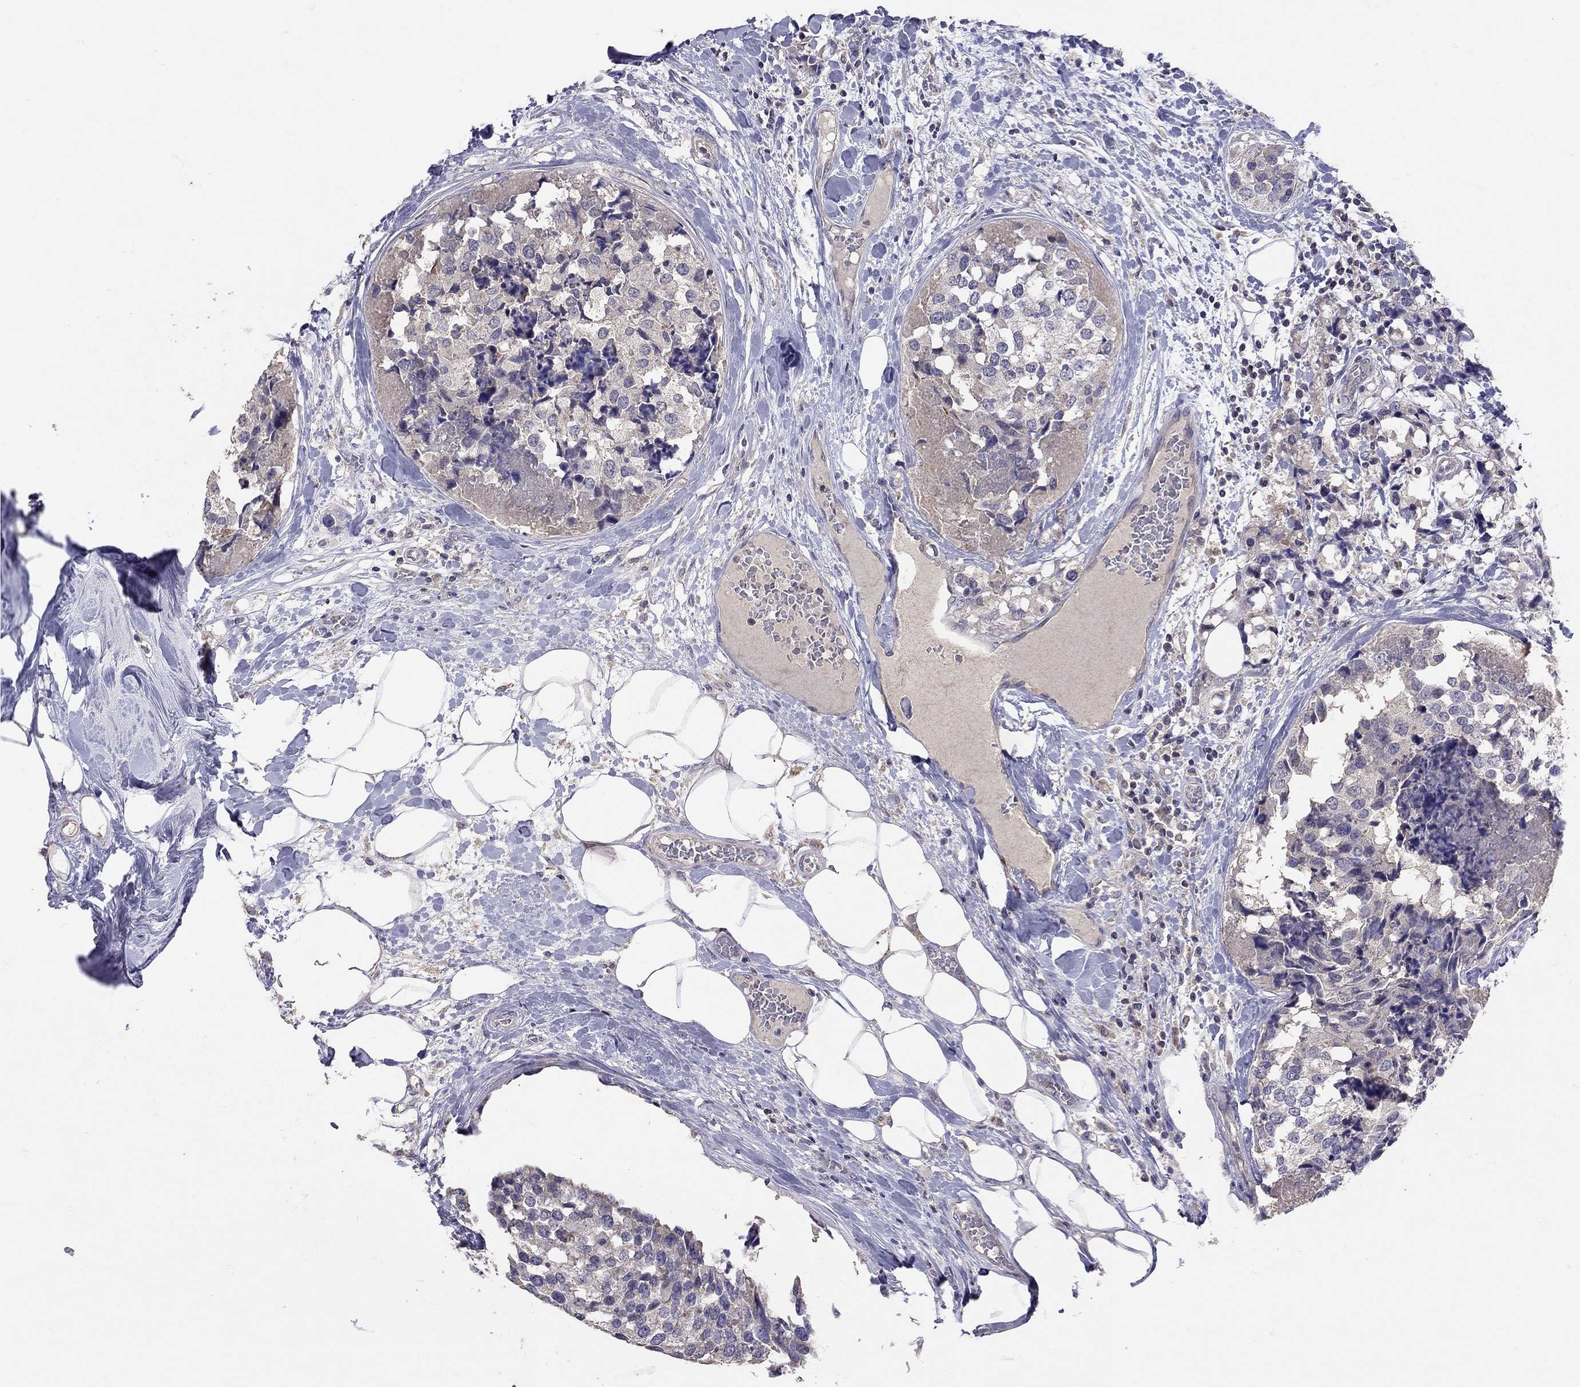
{"staining": {"intensity": "negative", "quantity": "none", "location": "none"}, "tissue": "breast cancer", "cell_type": "Tumor cells", "image_type": "cancer", "snomed": [{"axis": "morphology", "description": "Lobular carcinoma"}, {"axis": "topography", "description": "Breast"}], "caption": "This histopathology image is of breast cancer stained with immunohistochemistry (IHC) to label a protein in brown with the nuclei are counter-stained blue. There is no expression in tumor cells.", "gene": "RTP5", "patient": {"sex": "female", "age": 59}}